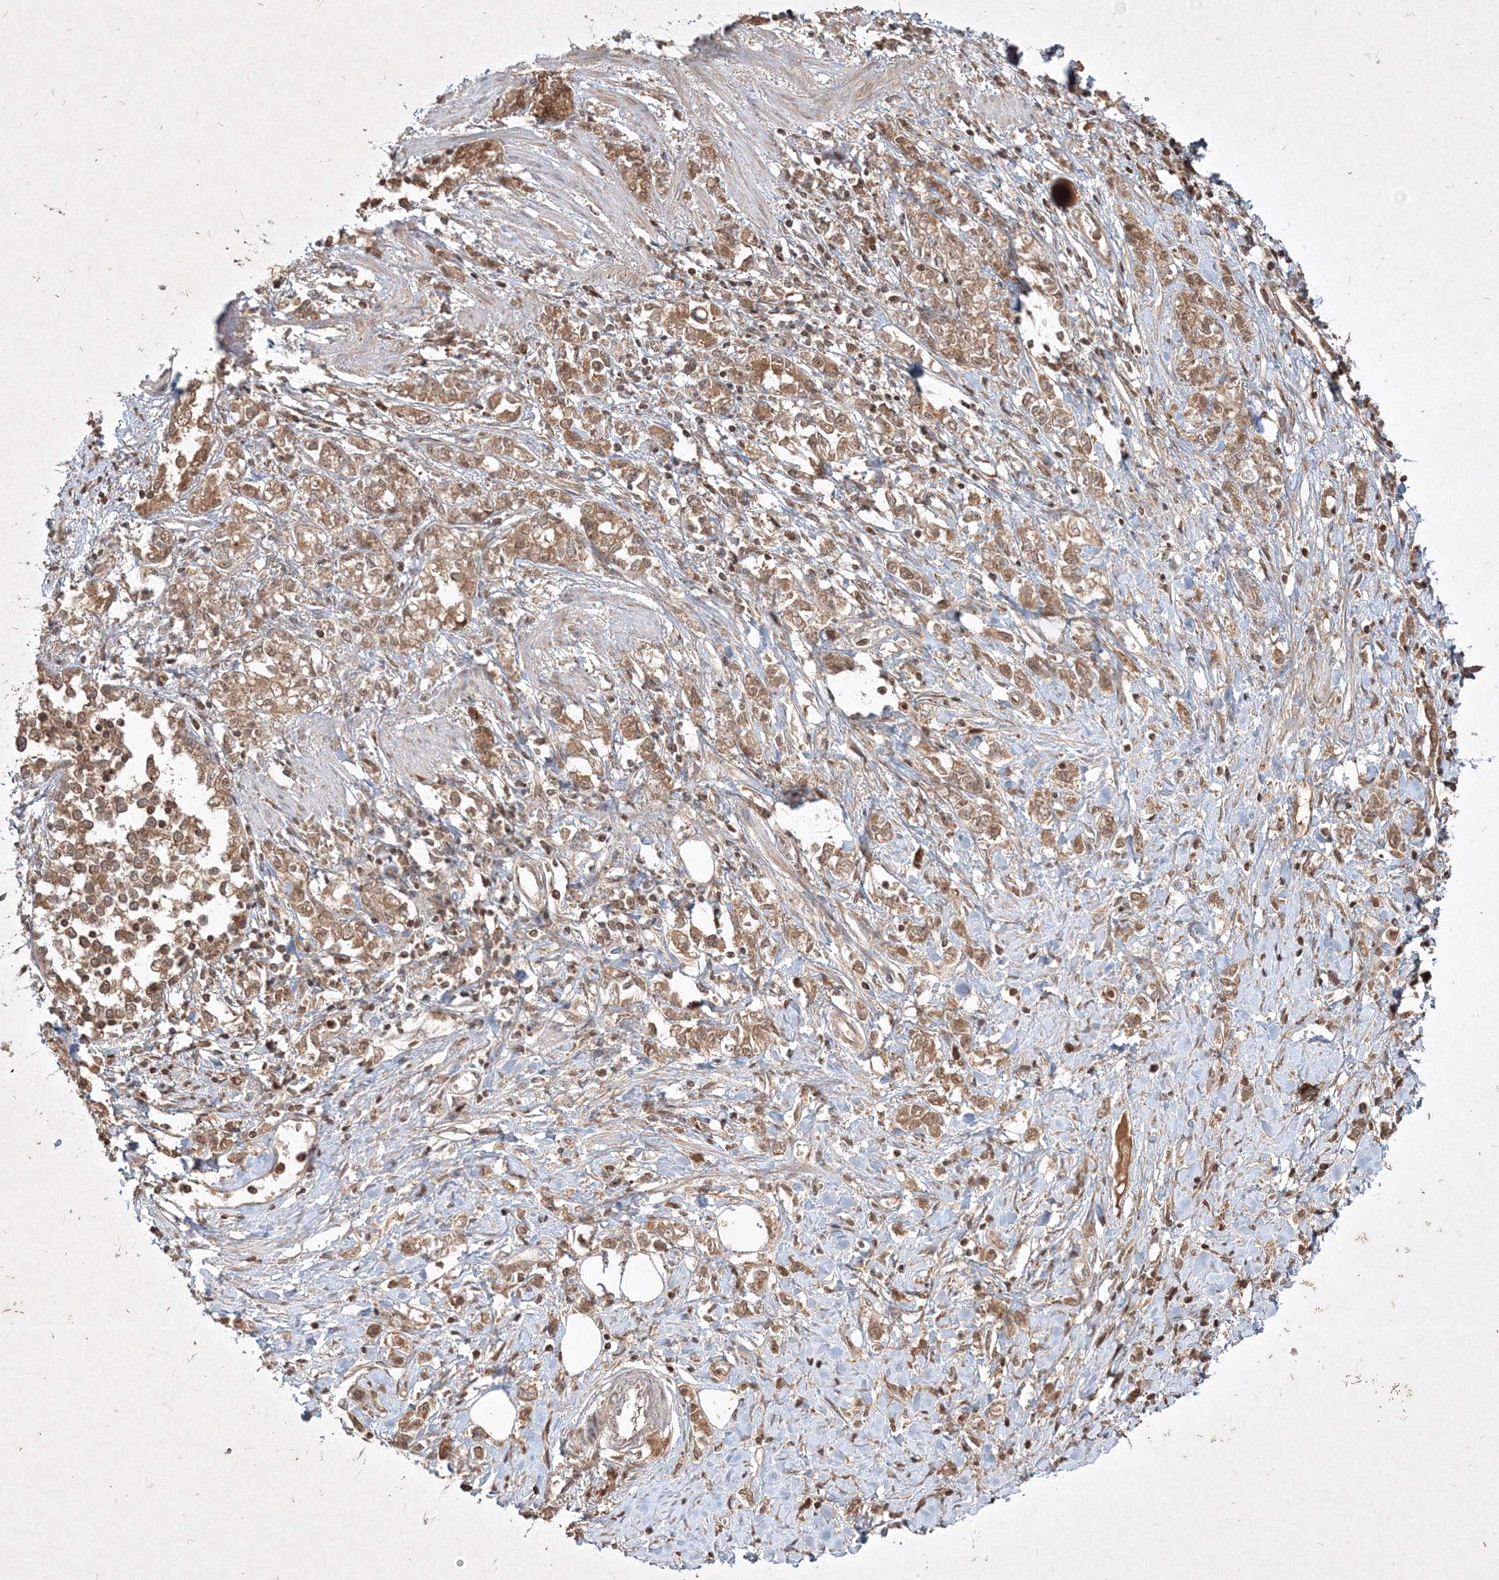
{"staining": {"intensity": "moderate", "quantity": ">75%", "location": "cytoplasmic/membranous"}, "tissue": "stomach cancer", "cell_type": "Tumor cells", "image_type": "cancer", "snomed": [{"axis": "morphology", "description": "Adenocarcinoma, NOS"}, {"axis": "topography", "description": "Stomach"}], "caption": "An IHC micrograph of neoplastic tissue is shown. Protein staining in brown shows moderate cytoplasmic/membranous positivity in stomach cancer (adenocarcinoma) within tumor cells.", "gene": "PLTP", "patient": {"sex": "female", "age": 76}}